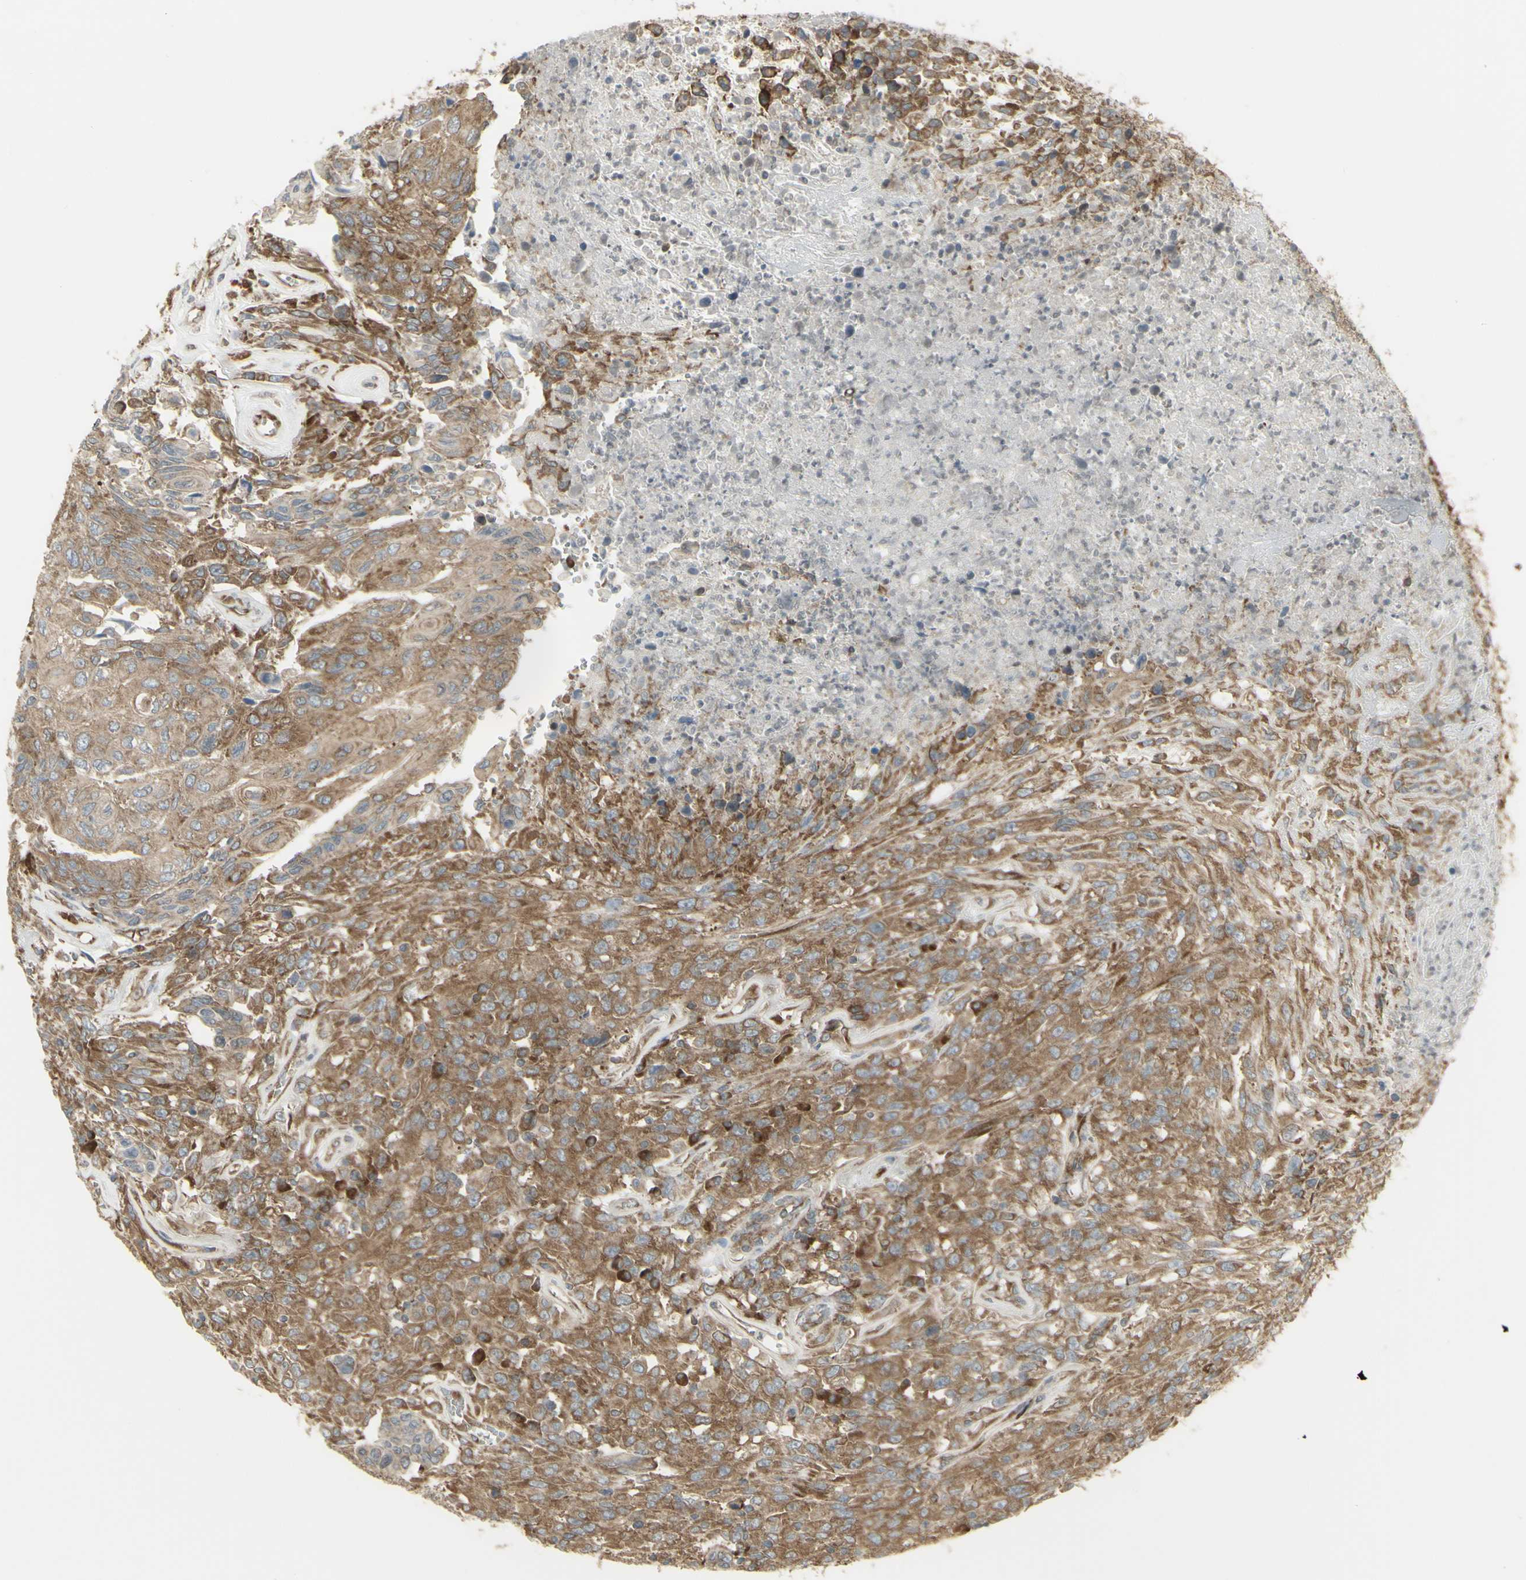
{"staining": {"intensity": "moderate", "quantity": ">75%", "location": "cytoplasmic/membranous"}, "tissue": "urothelial cancer", "cell_type": "Tumor cells", "image_type": "cancer", "snomed": [{"axis": "morphology", "description": "Urothelial carcinoma, High grade"}, {"axis": "topography", "description": "Urinary bladder"}], "caption": "Urothelial cancer stained with a brown dye demonstrates moderate cytoplasmic/membranous positive positivity in about >75% of tumor cells.", "gene": "FKBP3", "patient": {"sex": "male", "age": 66}}